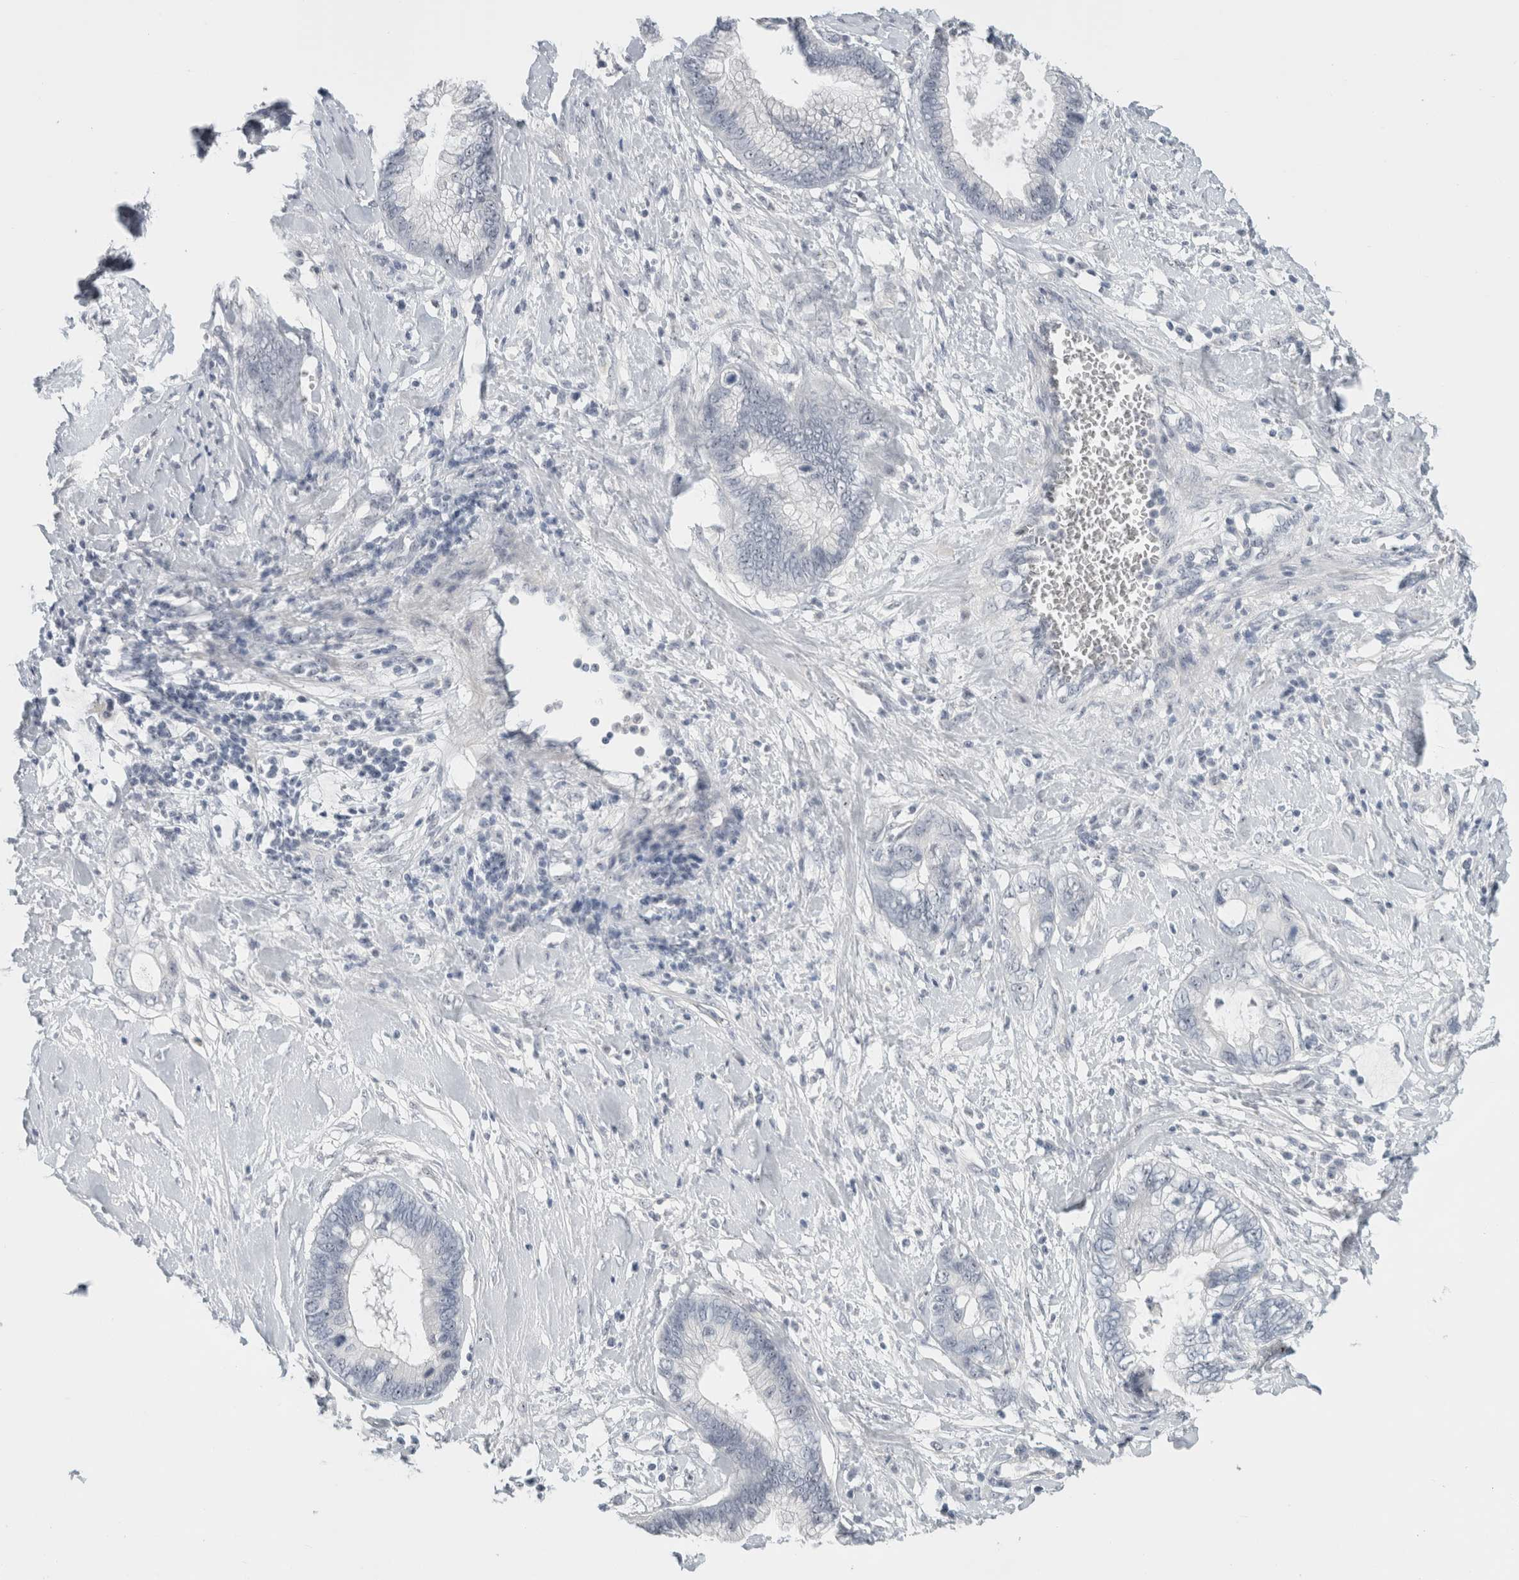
{"staining": {"intensity": "negative", "quantity": "none", "location": "none"}, "tissue": "cervical cancer", "cell_type": "Tumor cells", "image_type": "cancer", "snomed": [{"axis": "morphology", "description": "Adenocarcinoma, NOS"}, {"axis": "topography", "description": "Cervix"}], "caption": "Tumor cells show no significant staining in cervical adenocarcinoma. (DAB IHC, high magnification).", "gene": "FMR1NB", "patient": {"sex": "female", "age": 44}}